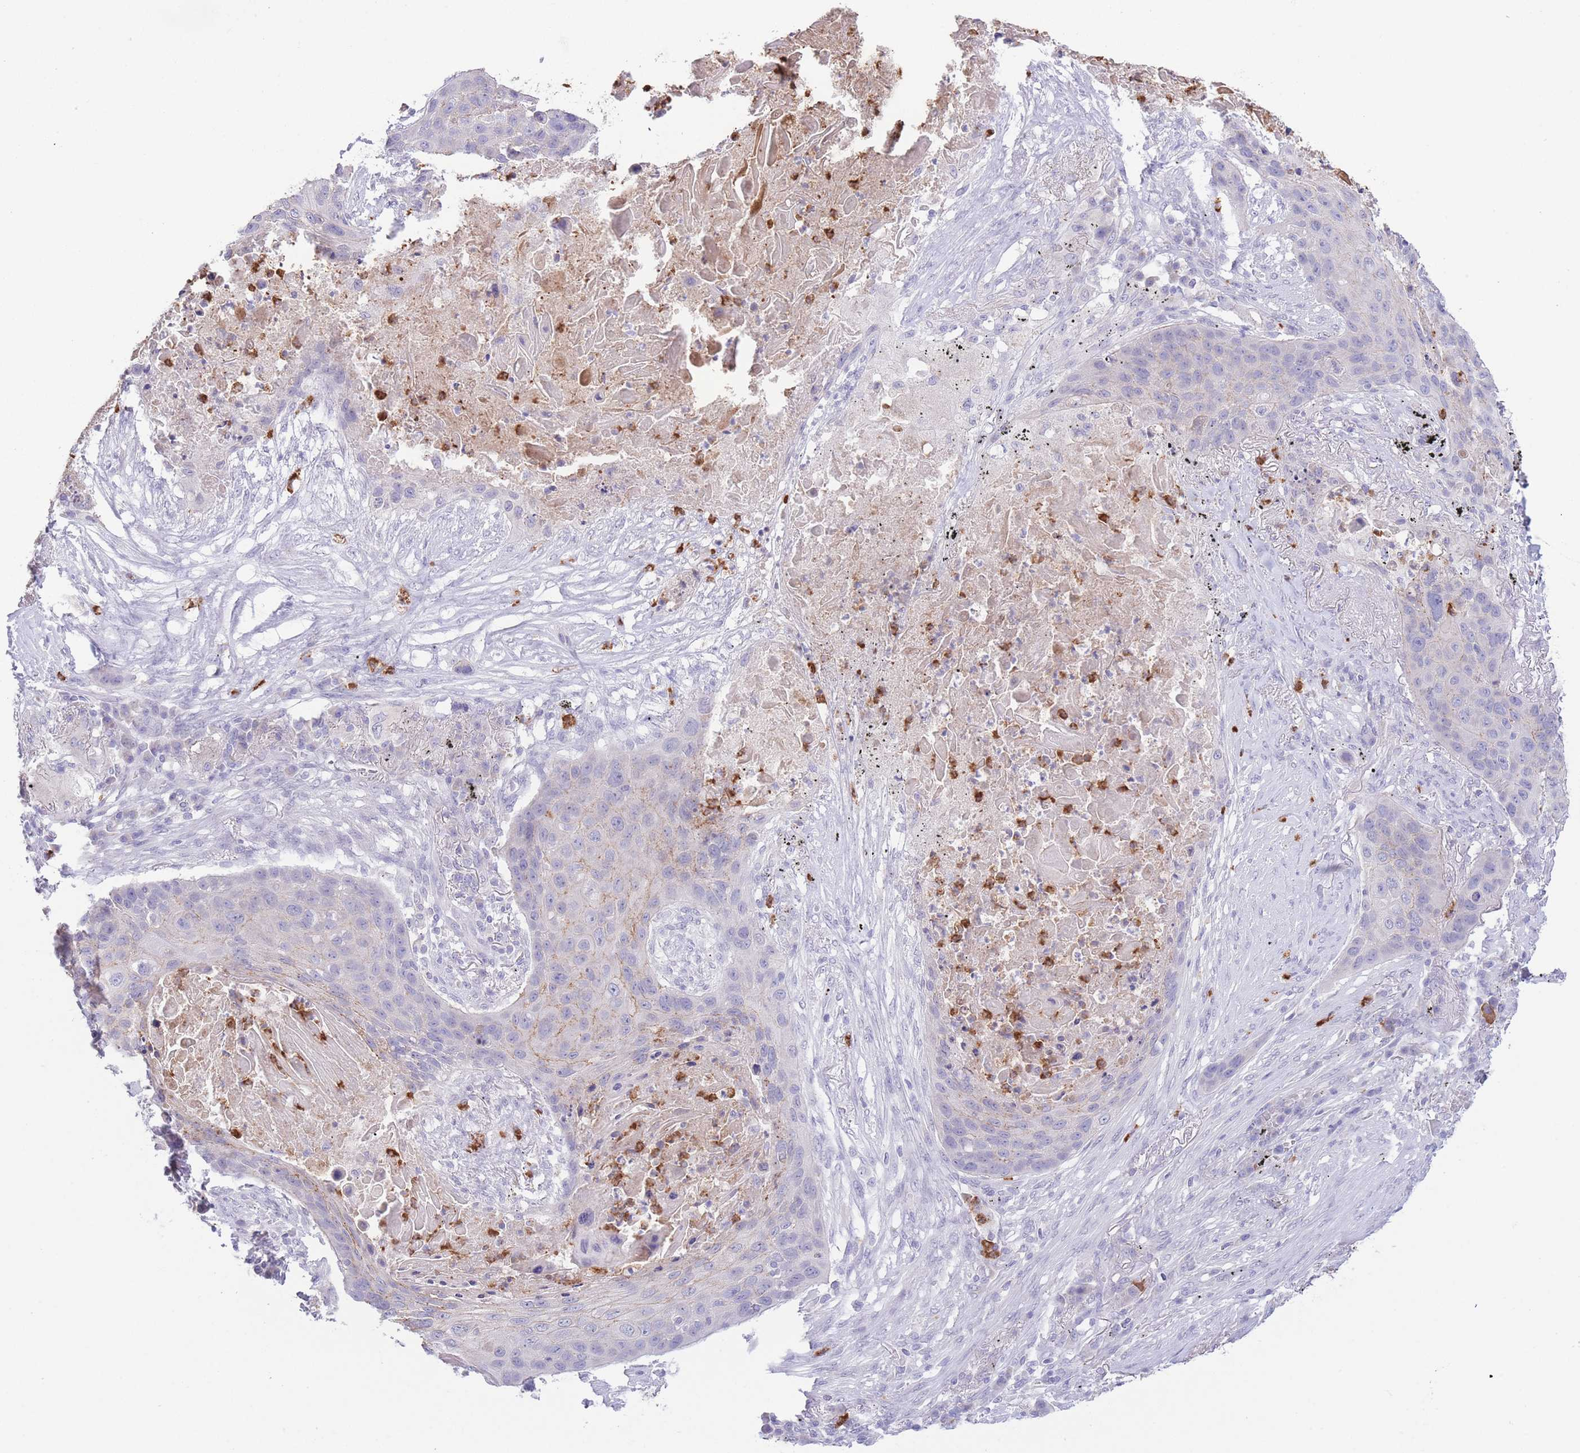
{"staining": {"intensity": "negative", "quantity": "none", "location": "none"}, "tissue": "lung cancer", "cell_type": "Tumor cells", "image_type": "cancer", "snomed": [{"axis": "morphology", "description": "Squamous cell carcinoma, NOS"}, {"axis": "topography", "description": "Lung"}], "caption": "Tumor cells are negative for brown protein staining in lung squamous cell carcinoma. (DAB (3,3'-diaminobenzidine) IHC with hematoxylin counter stain).", "gene": "LCLAT1", "patient": {"sex": "female", "age": 63}}